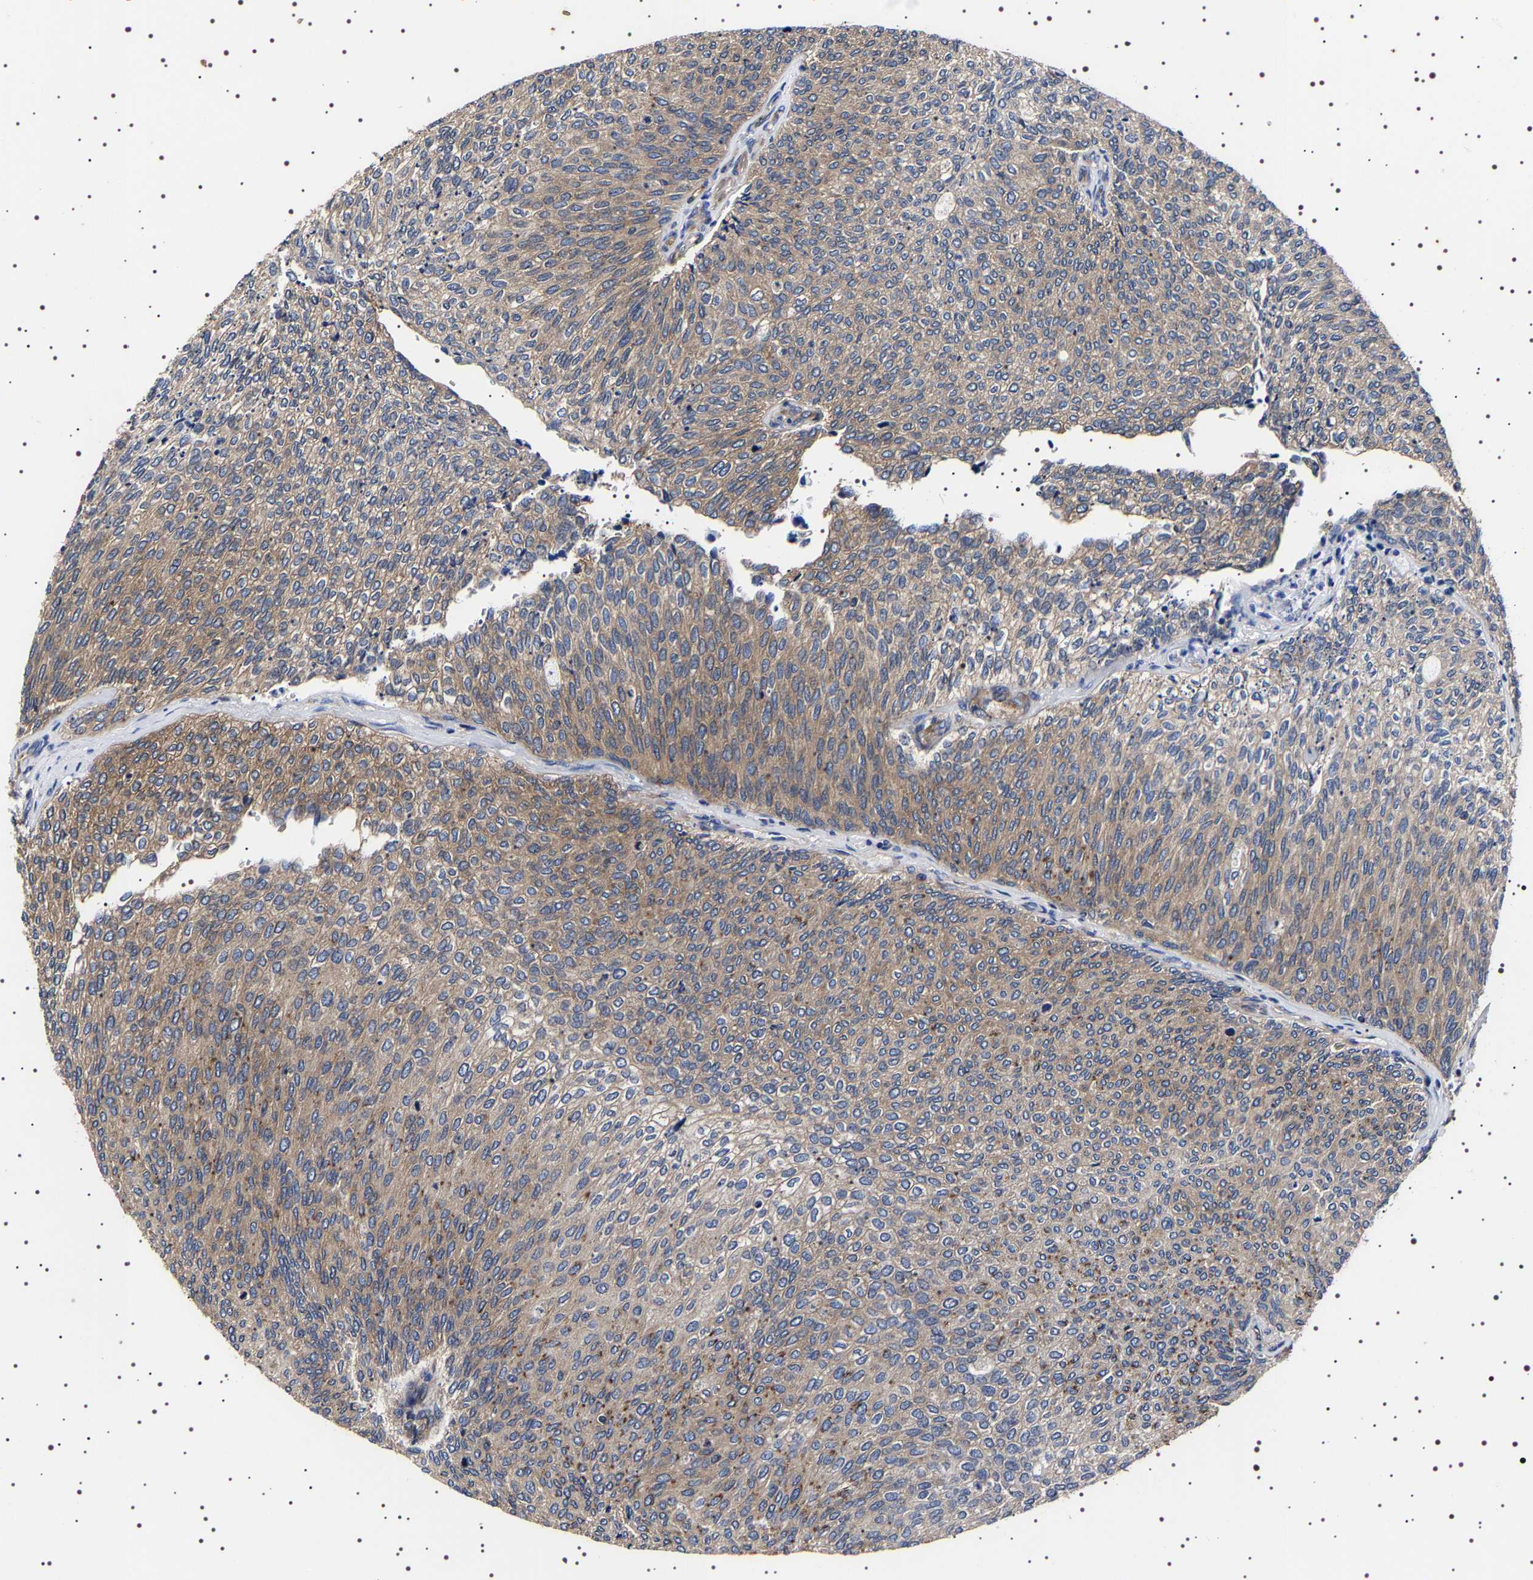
{"staining": {"intensity": "moderate", "quantity": "25%-75%", "location": "cytoplasmic/membranous"}, "tissue": "urothelial cancer", "cell_type": "Tumor cells", "image_type": "cancer", "snomed": [{"axis": "morphology", "description": "Urothelial carcinoma, Low grade"}, {"axis": "topography", "description": "Urinary bladder"}], "caption": "Immunohistochemical staining of human urothelial cancer reveals moderate cytoplasmic/membranous protein positivity in approximately 25%-75% of tumor cells.", "gene": "DARS1", "patient": {"sex": "female", "age": 79}}